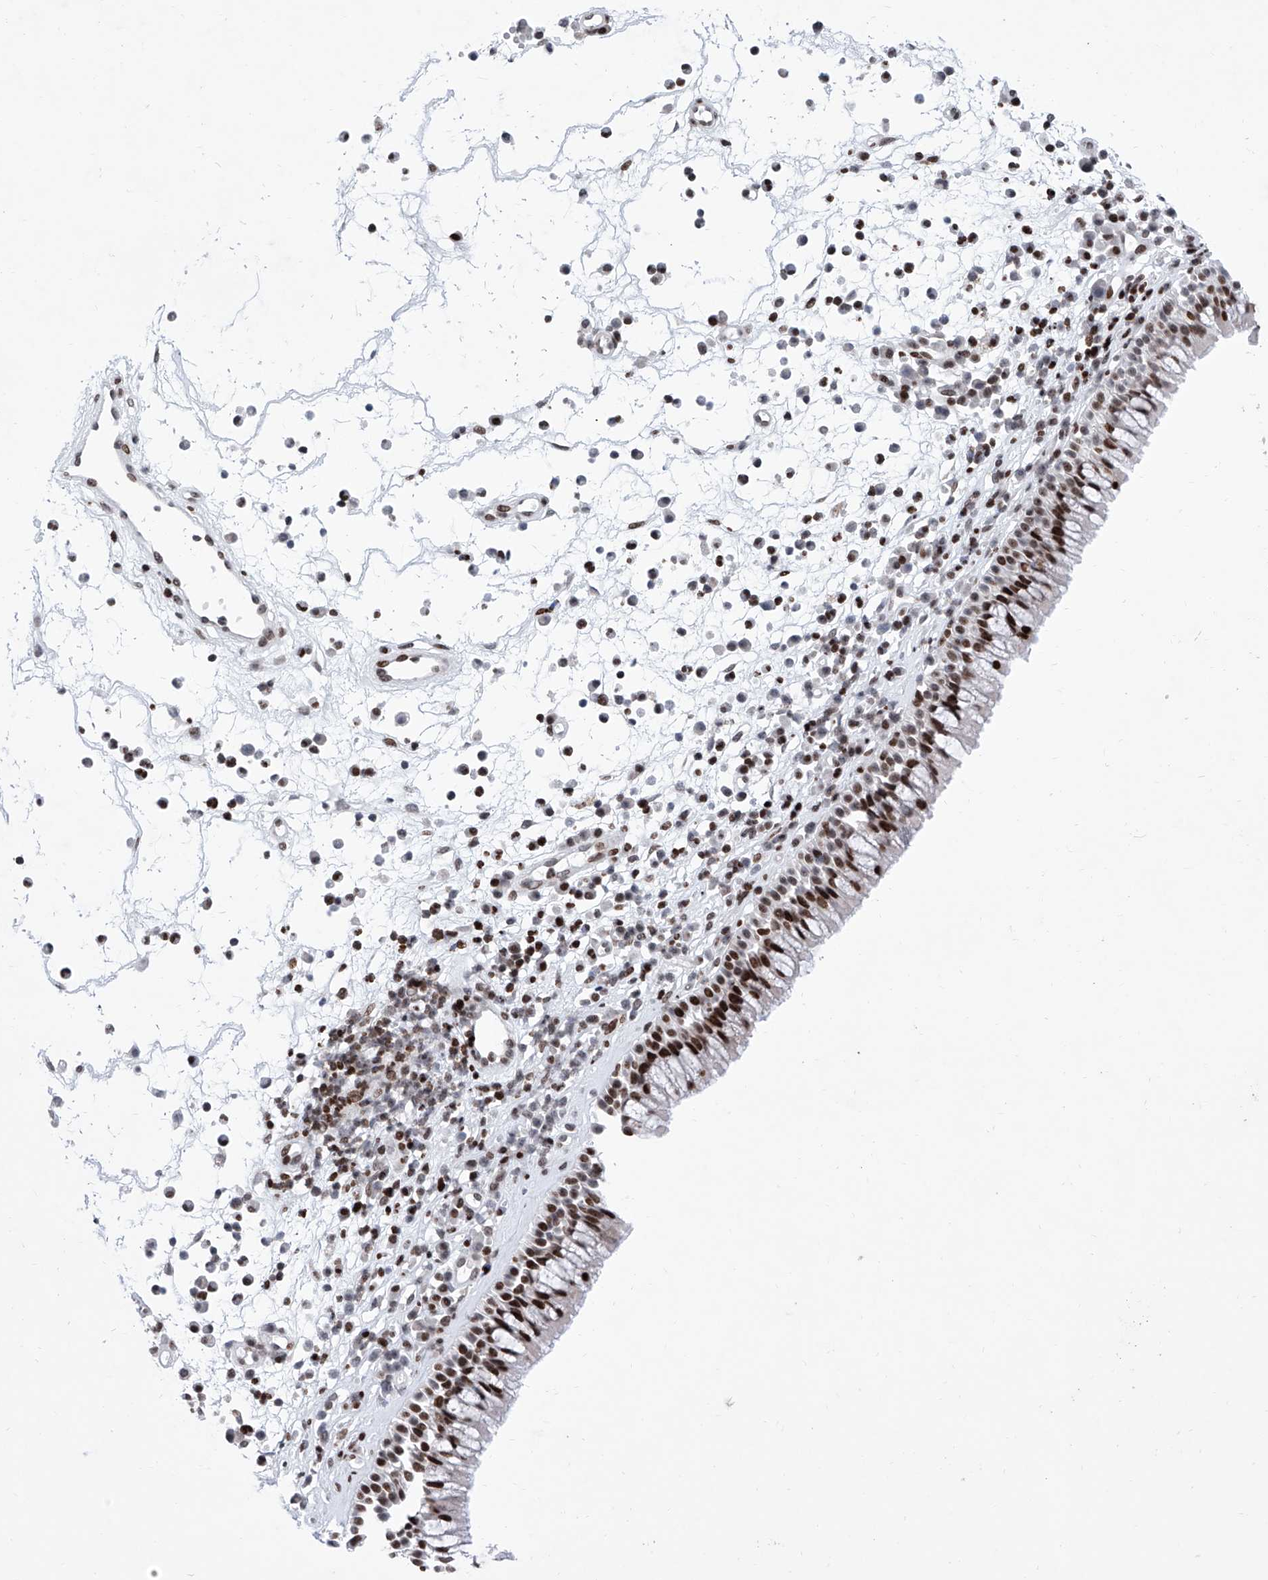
{"staining": {"intensity": "strong", "quantity": ">75%", "location": "nuclear"}, "tissue": "nasopharynx", "cell_type": "Respiratory epithelial cells", "image_type": "normal", "snomed": [{"axis": "morphology", "description": "Normal tissue, NOS"}, {"axis": "morphology", "description": "Inflammation, NOS"}, {"axis": "morphology", "description": "Malignant melanoma, Metastatic site"}, {"axis": "topography", "description": "Nasopharynx"}], "caption": "Protein expression by immunohistochemistry displays strong nuclear expression in approximately >75% of respiratory epithelial cells in unremarkable nasopharynx.", "gene": "HEY2", "patient": {"sex": "male", "age": 70}}